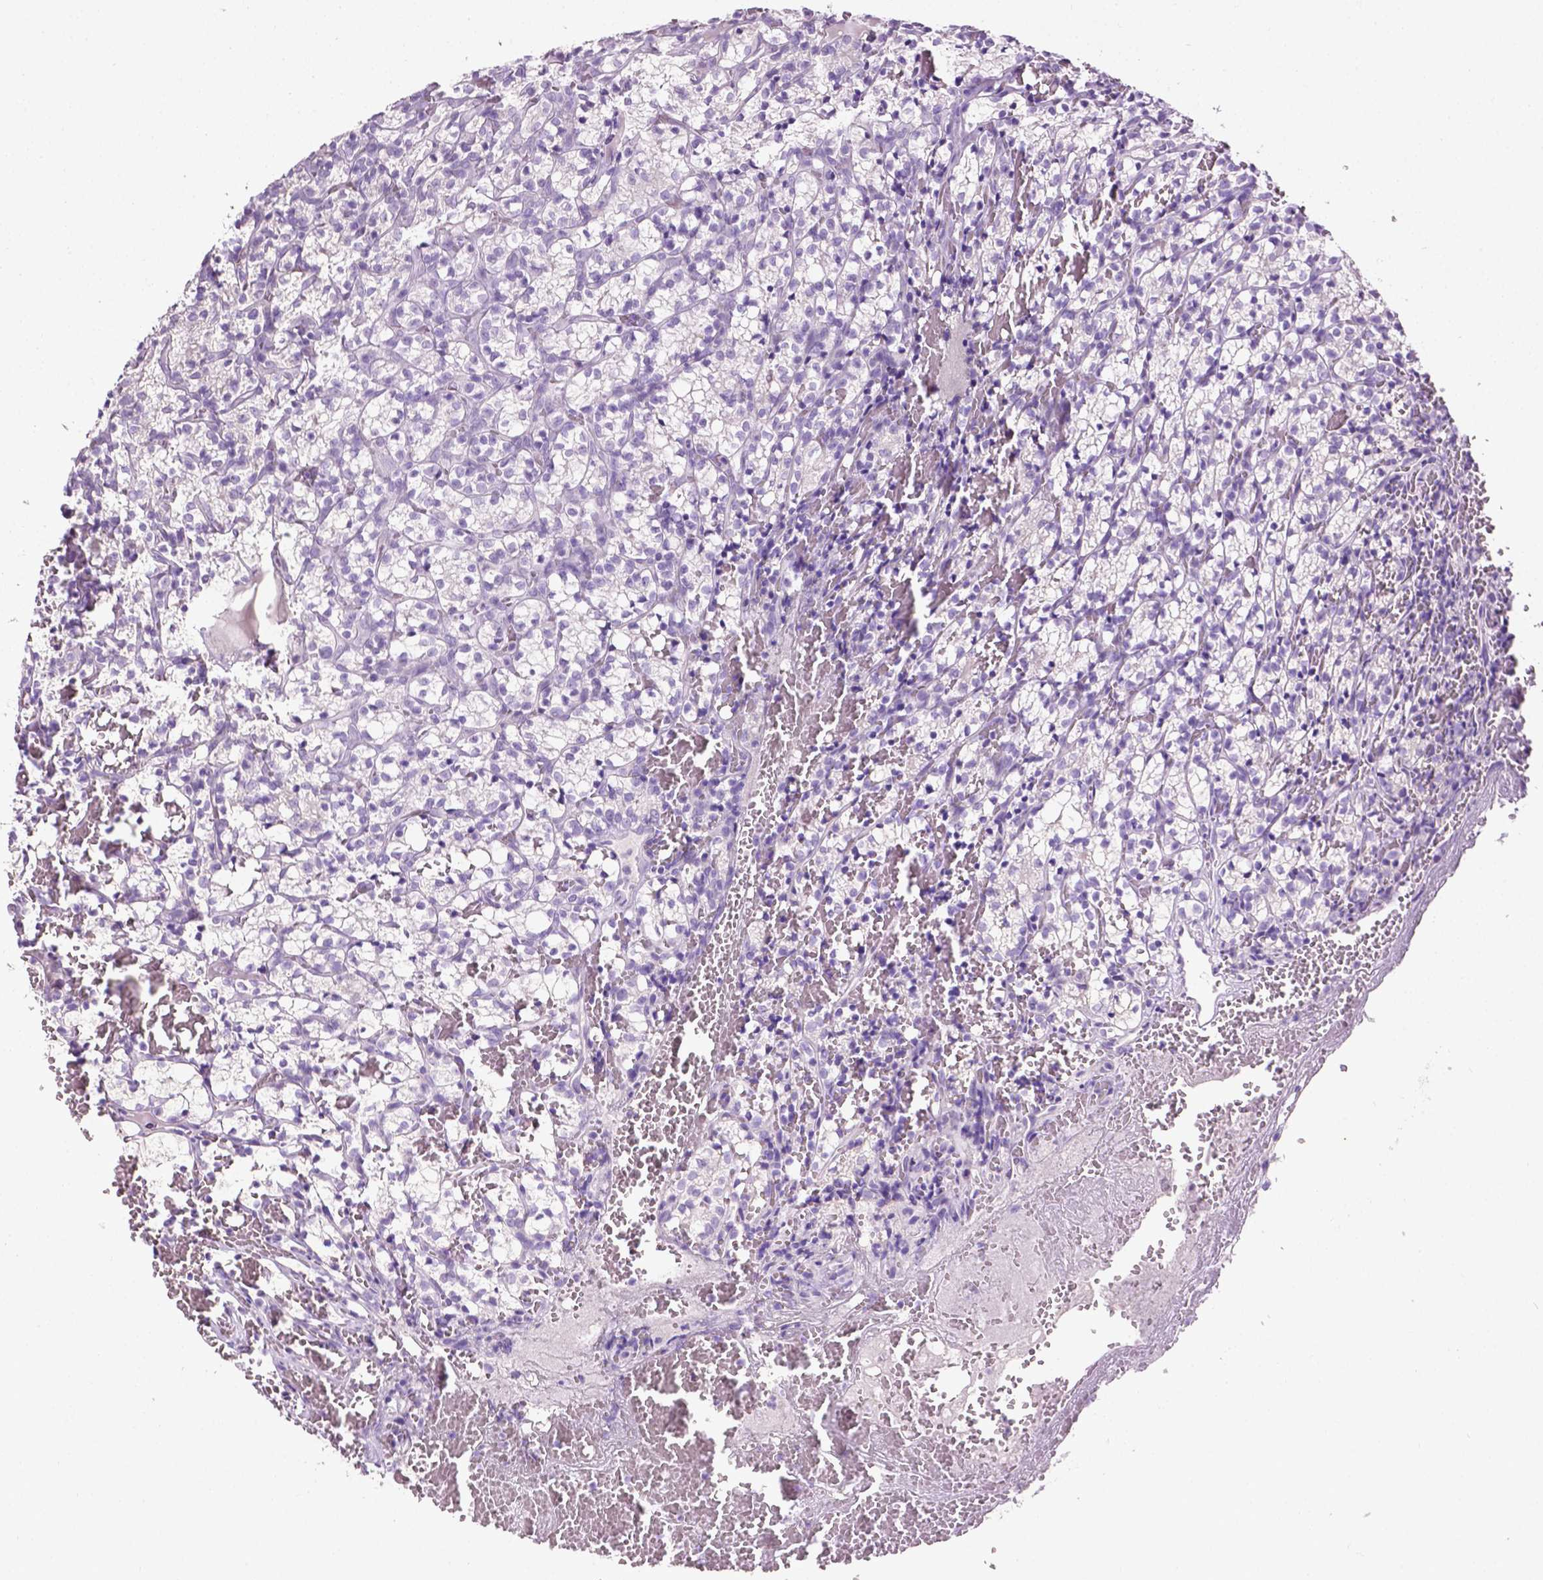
{"staining": {"intensity": "negative", "quantity": "none", "location": "none"}, "tissue": "renal cancer", "cell_type": "Tumor cells", "image_type": "cancer", "snomed": [{"axis": "morphology", "description": "Adenocarcinoma, NOS"}, {"axis": "topography", "description": "Kidney"}], "caption": "The IHC photomicrograph has no significant positivity in tumor cells of renal adenocarcinoma tissue. Nuclei are stained in blue.", "gene": "TACSTD2", "patient": {"sex": "female", "age": 69}}